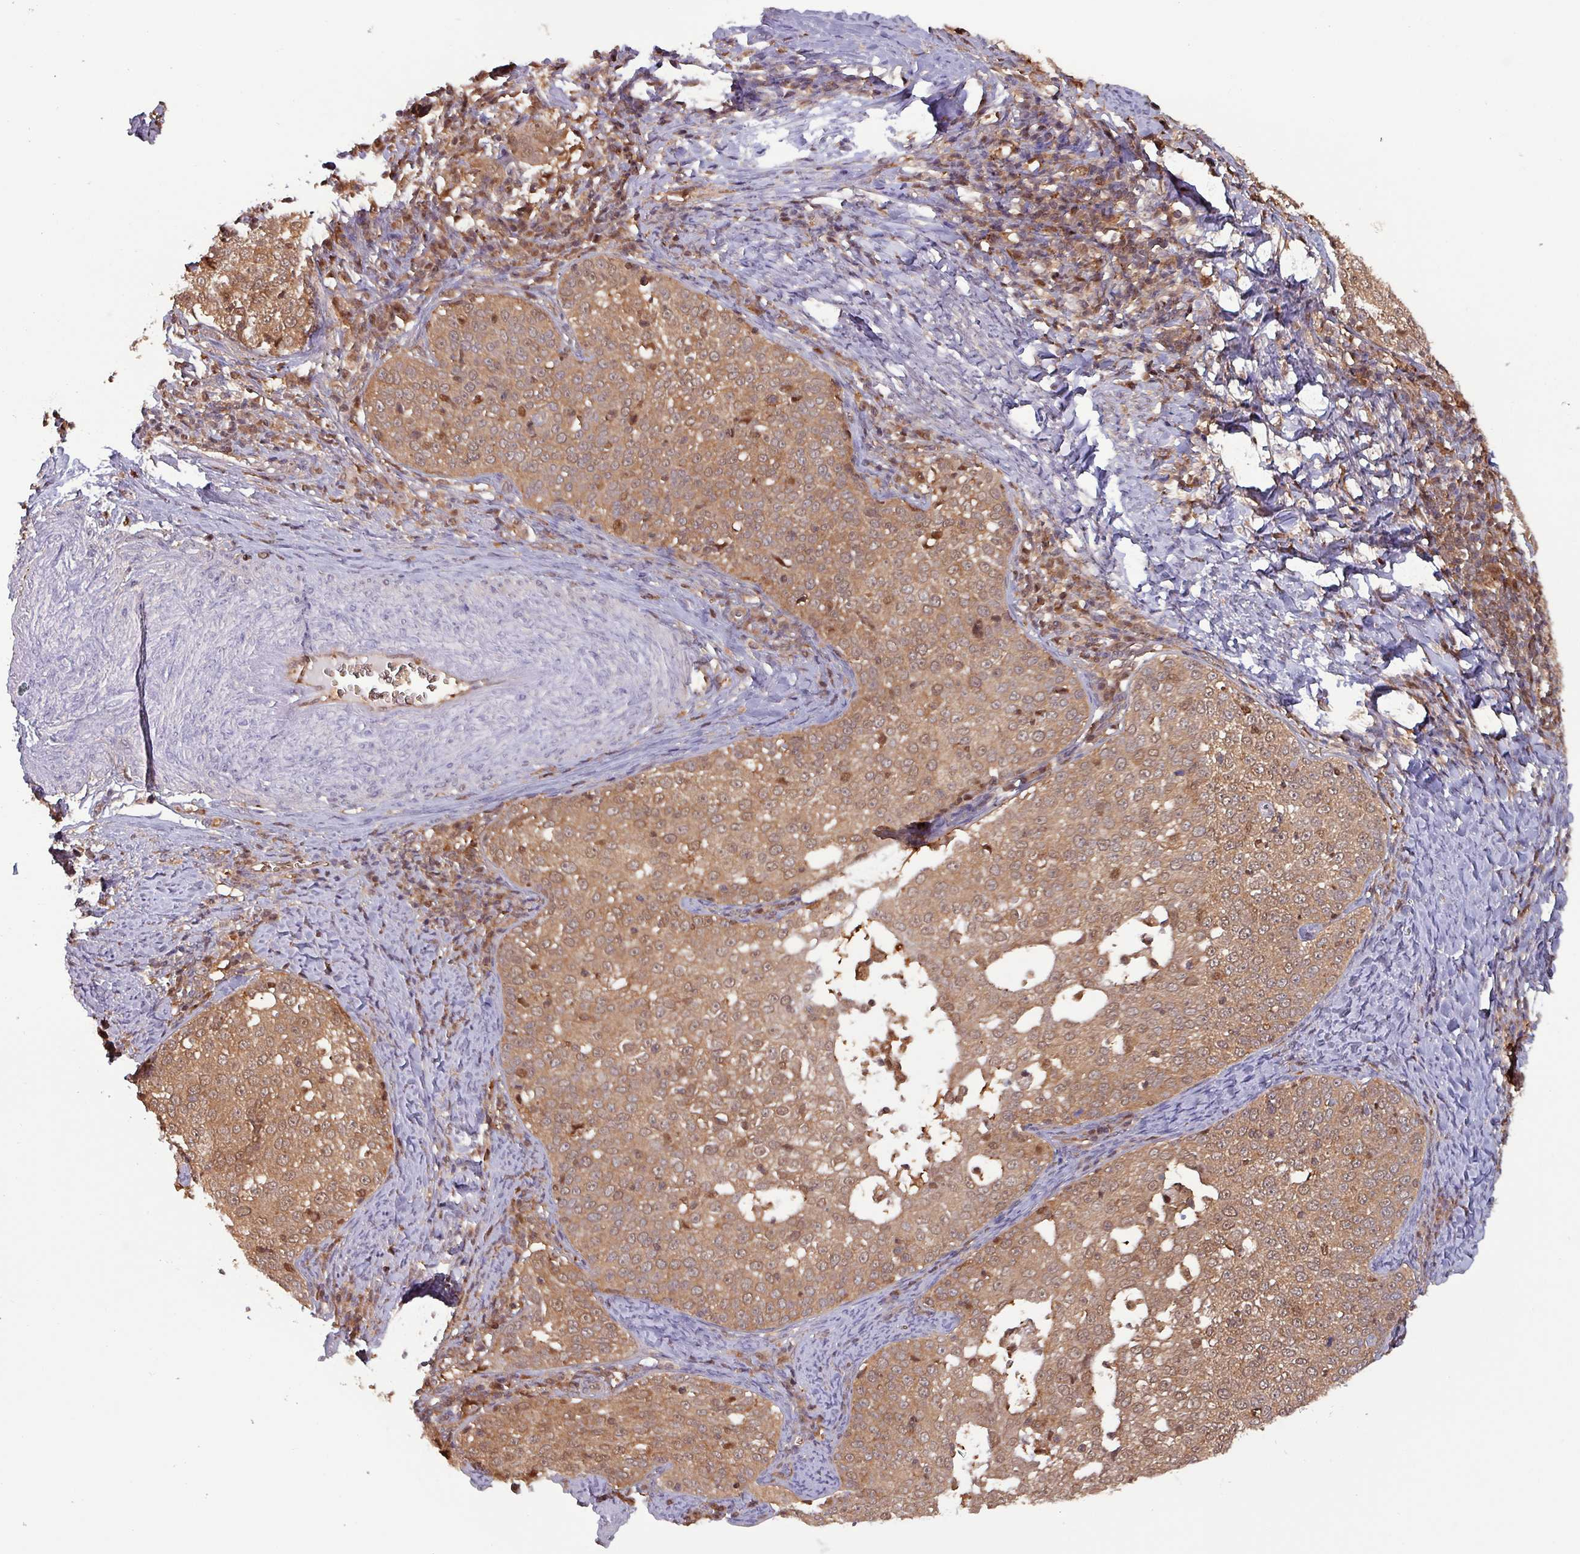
{"staining": {"intensity": "moderate", "quantity": ">75%", "location": "cytoplasmic/membranous"}, "tissue": "cervical cancer", "cell_type": "Tumor cells", "image_type": "cancer", "snomed": [{"axis": "morphology", "description": "Squamous cell carcinoma, NOS"}, {"axis": "topography", "description": "Cervix"}], "caption": "Protein analysis of squamous cell carcinoma (cervical) tissue displays moderate cytoplasmic/membranous expression in approximately >75% of tumor cells. The staining is performed using DAB brown chromogen to label protein expression. The nuclei are counter-stained blue using hematoxylin.", "gene": "PSMB8", "patient": {"sex": "female", "age": 57}}